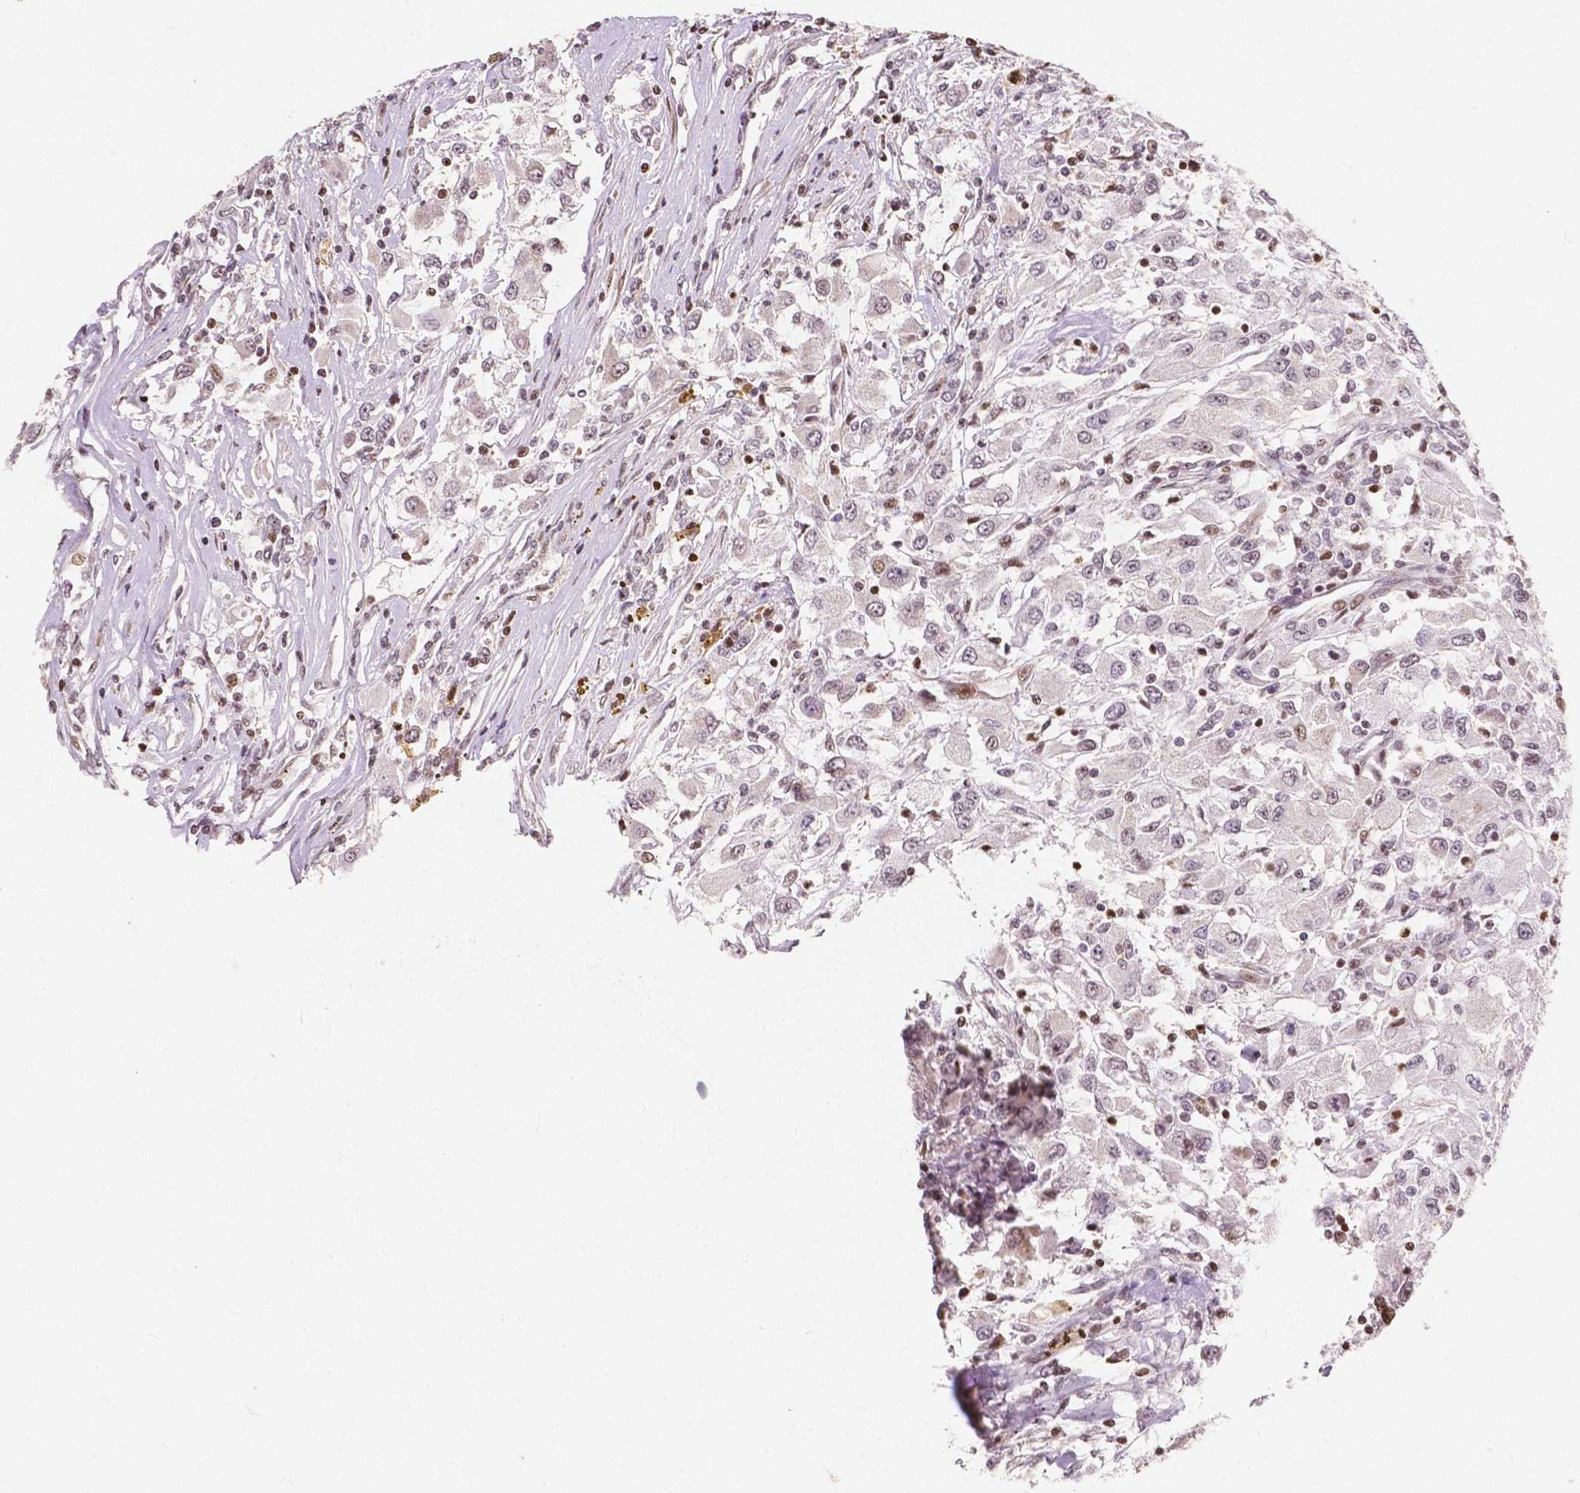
{"staining": {"intensity": "negative", "quantity": "none", "location": "none"}, "tissue": "renal cancer", "cell_type": "Tumor cells", "image_type": "cancer", "snomed": [{"axis": "morphology", "description": "Adenocarcinoma, NOS"}, {"axis": "topography", "description": "Kidney"}], "caption": "This is a photomicrograph of IHC staining of adenocarcinoma (renal), which shows no expression in tumor cells.", "gene": "PTPN18", "patient": {"sex": "female", "age": 67}}